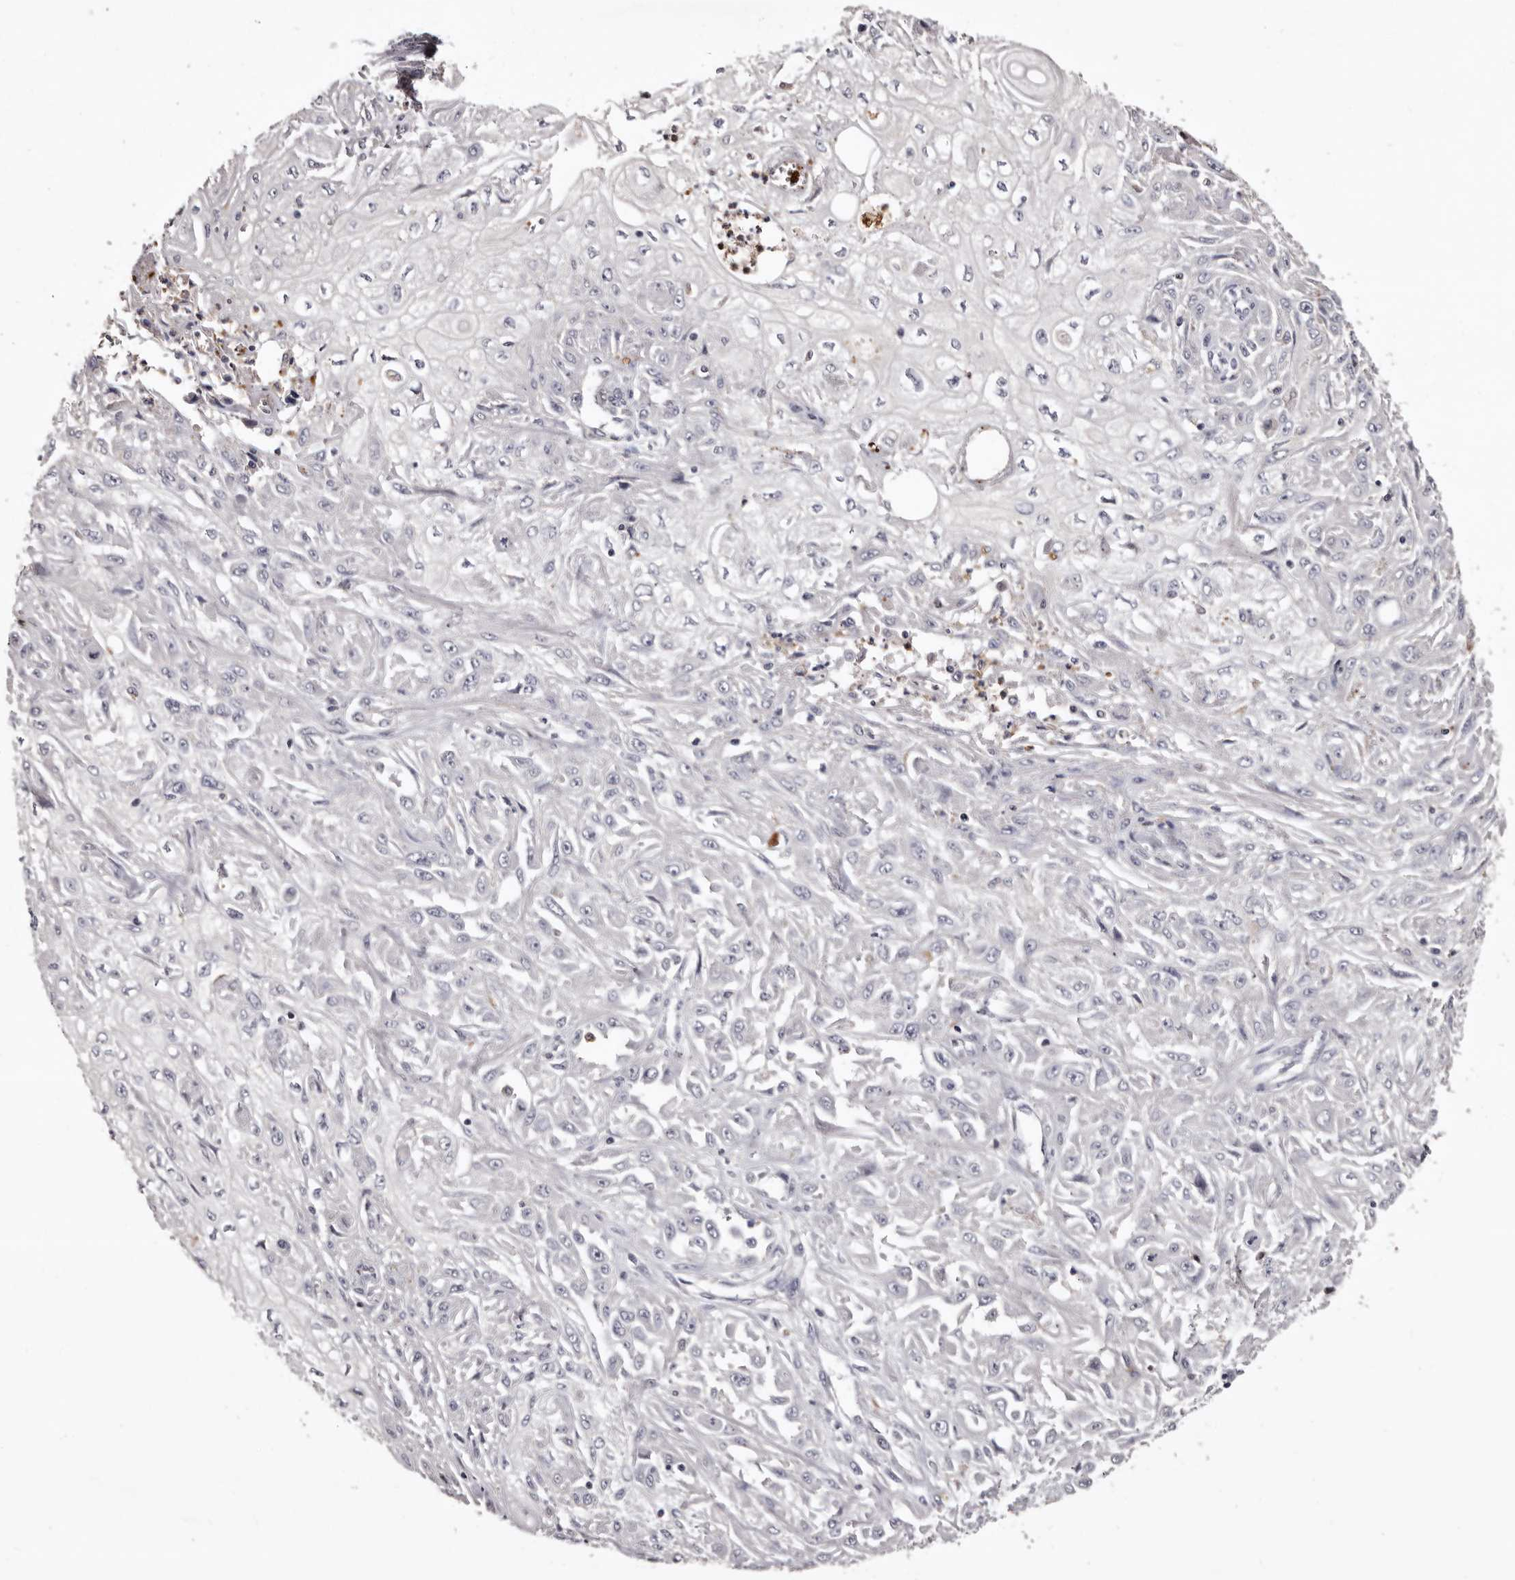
{"staining": {"intensity": "negative", "quantity": "none", "location": "none"}, "tissue": "skin cancer", "cell_type": "Tumor cells", "image_type": "cancer", "snomed": [{"axis": "morphology", "description": "Squamous cell carcinoma, NOS"}, {"axis": "morphology", "description": "Squamous cell carcinoma, metastatic, NOS"}, {"axis": "topography", "description": "Skin"}, {"axis": "topography", "description": "Lymph node"}], "caption": "Image shows no protein positivity in tumor cells of squamous cell carcinoma (skin) tissue.", "gene": "SLC10A4", "patient": {"sex": "male", "age": 75}}